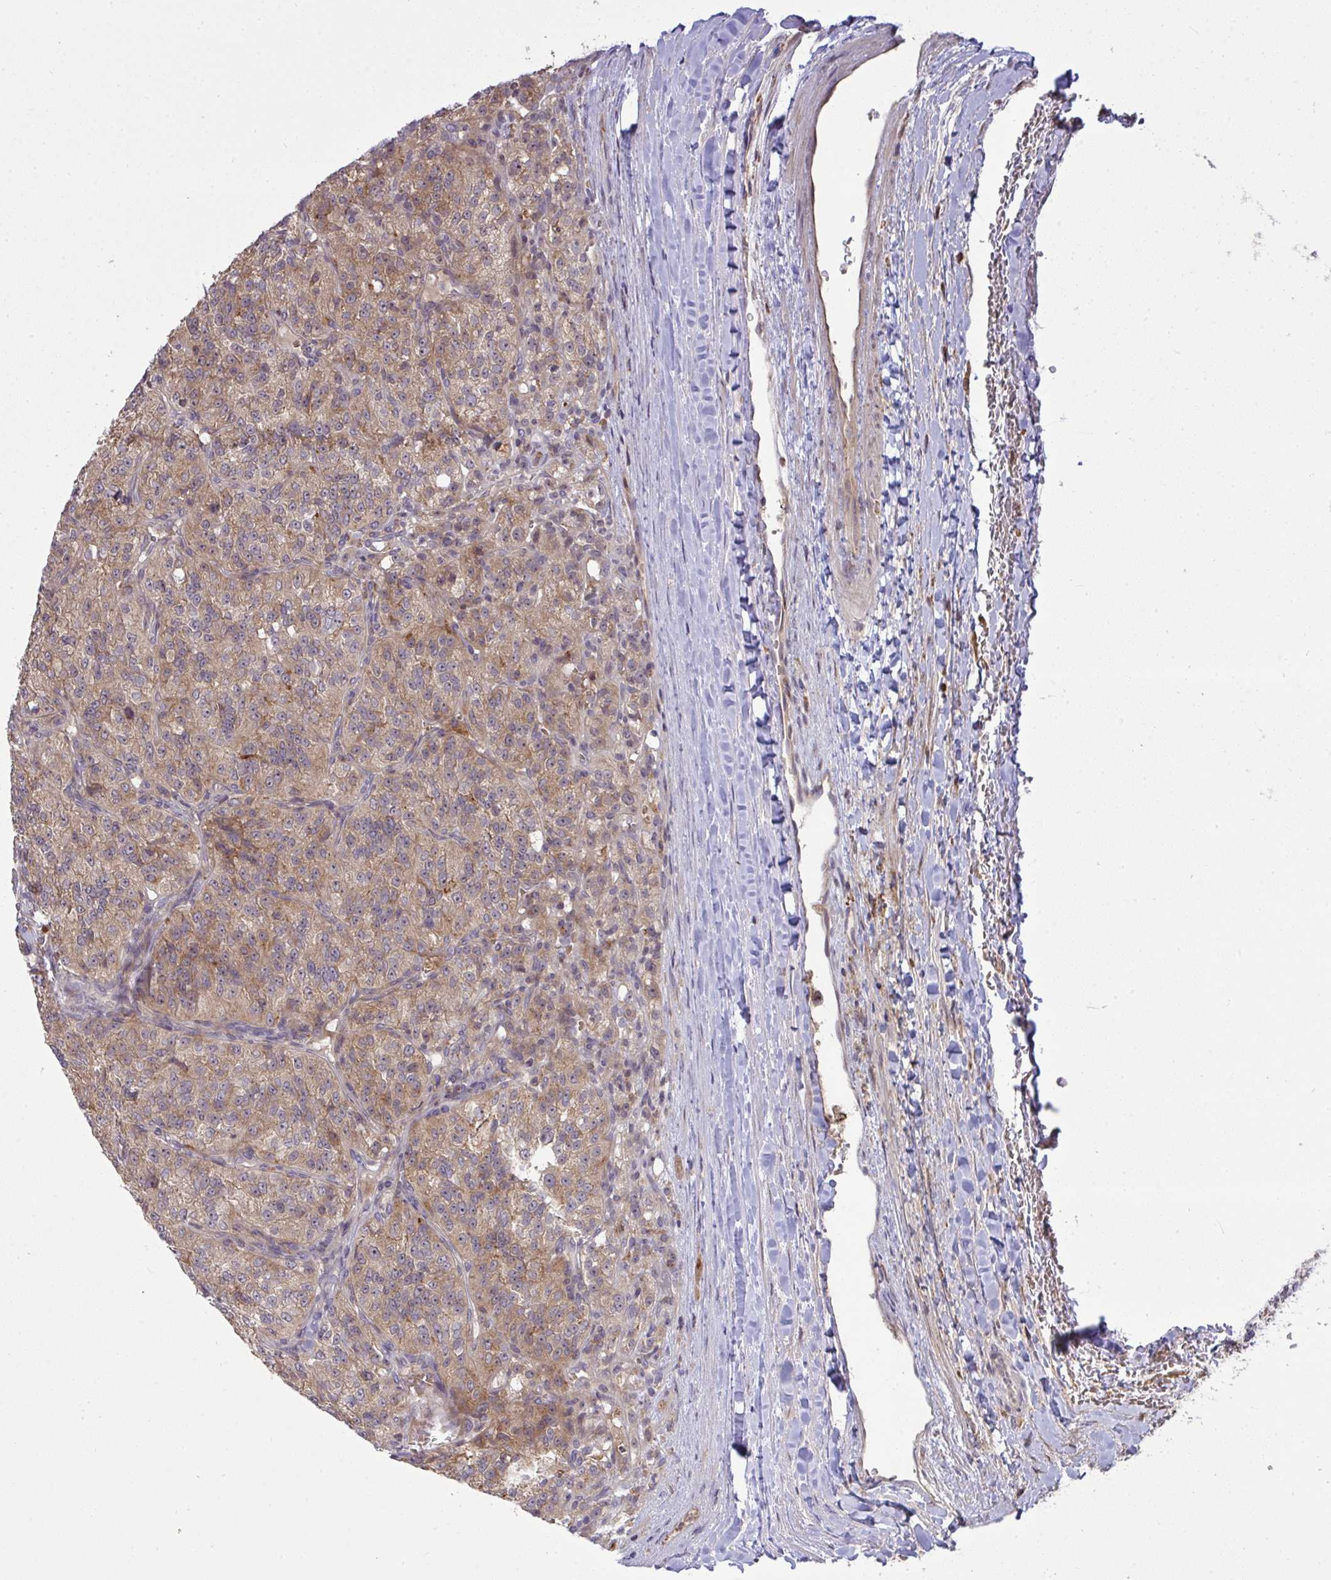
{"staining": {"intensity": "weak", "quantity": "25%-75%", "location": "cytoplasmic/membranous"}, "tissue": "renal cancer", "cell_type": "Tumor cells", "image_type": "cancer", "snomed": [{"axis": "morphology", "description": "Adenocarcinoma, NOS"}, {"axis": "topography", "description": "Kidney"}], "caption": "Tumor cells show low levels of weak cytoplasmic/membranous positivity in approximately 25%-75% of cells in human renal cancer.", "gene": "SLC9A6", "patient": {"sex": "female", "age": 63}}